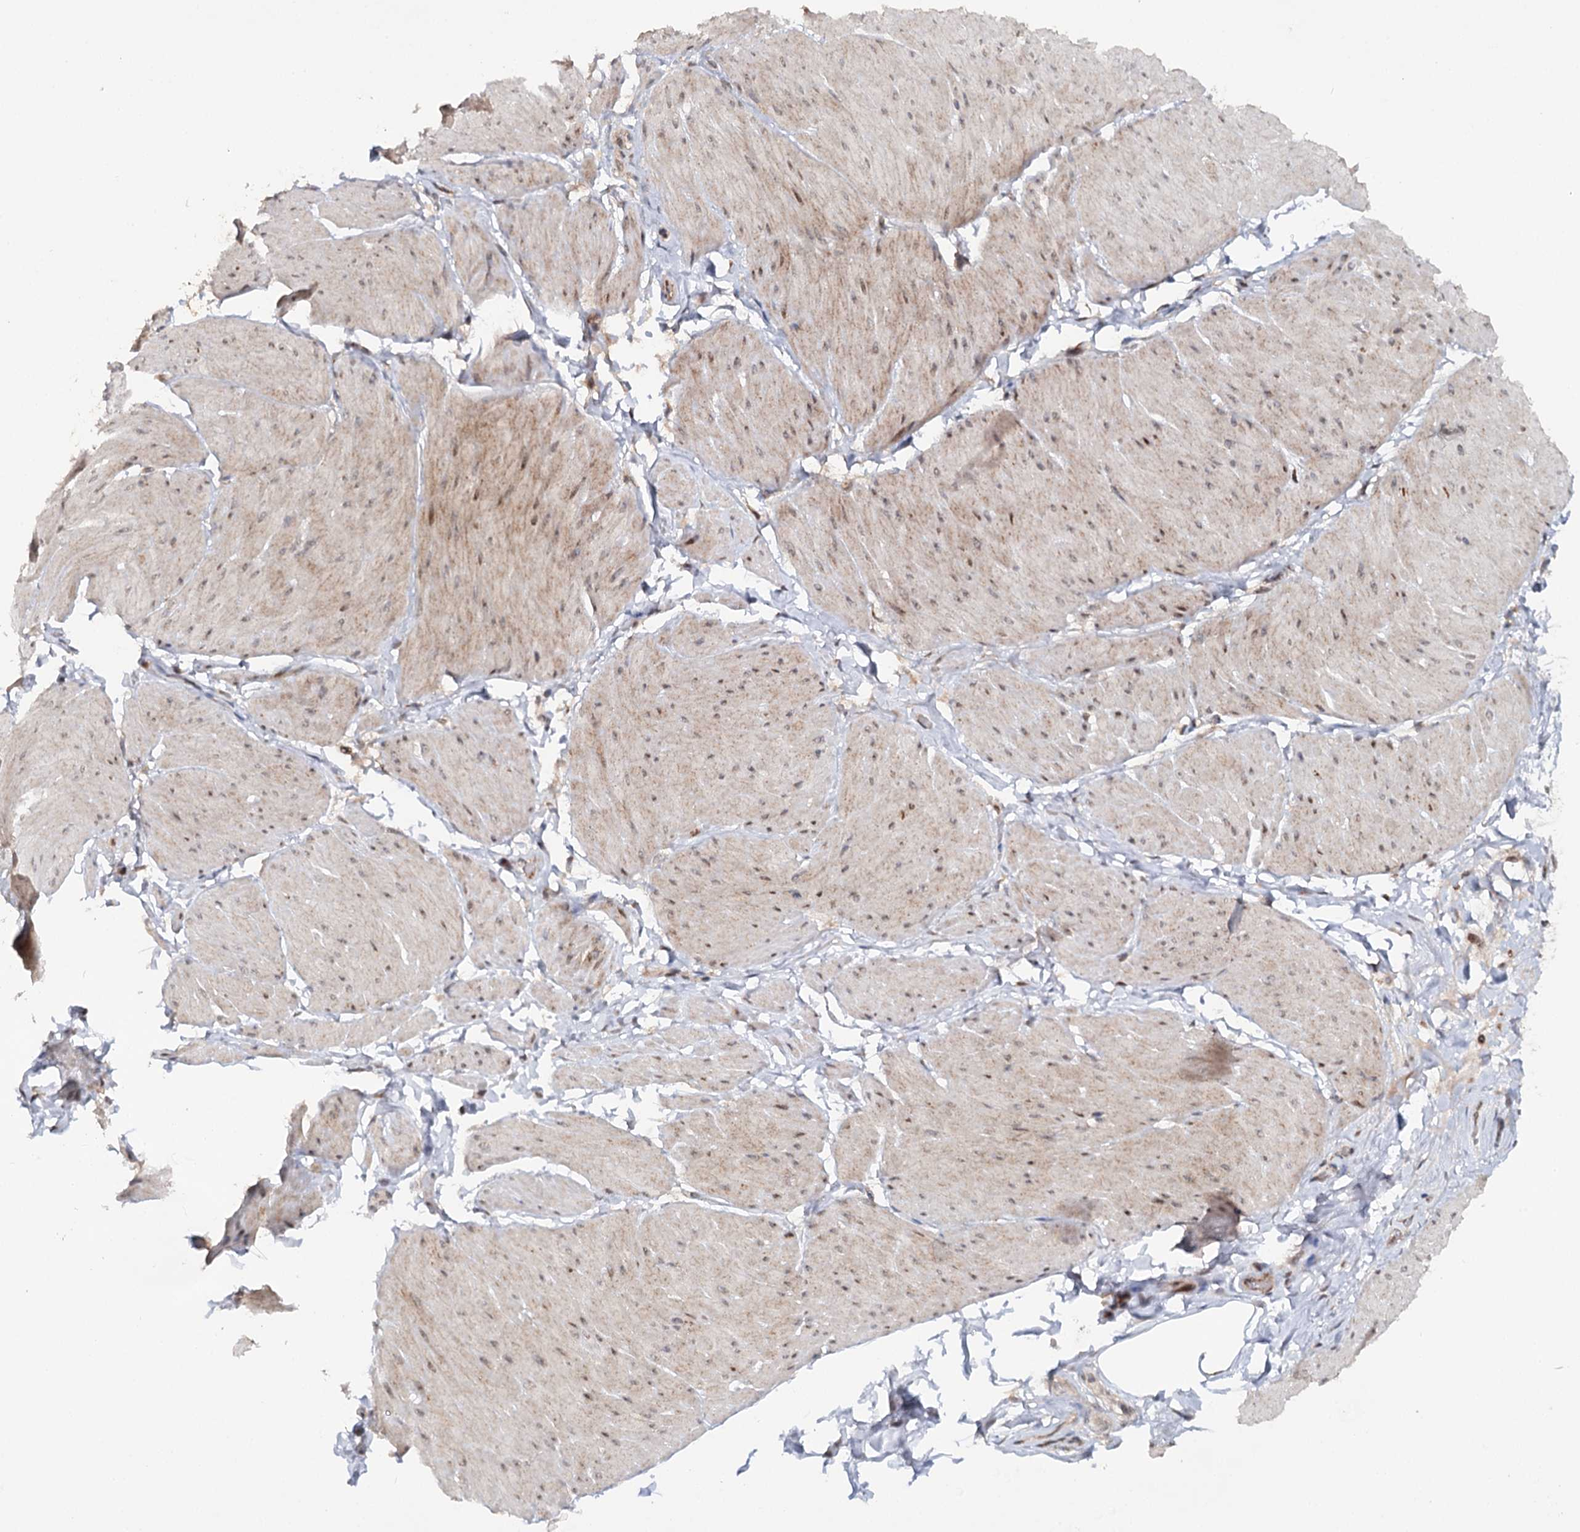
{"staining": {"intensity": "weak", "quantity": "<25%", "location": "cytoplasmic/membranous"}, "tissue": "smooth muscle", "cell_type": "Smooth muscle cells", "image_type": "normal", "snomed": [{"axis": "morphology", "description": "Urothelial carcinoma, High grade"}, {"axis": "topography", "description": "Urinary bladder"}], "caption": "Human smooth muscle stained for a protein using immunohistochemistry (IHC) shows no positivity in smooth muscle cells.", "gene": "ZNRF3", "patient": {"sex": "male", "age": 46}}